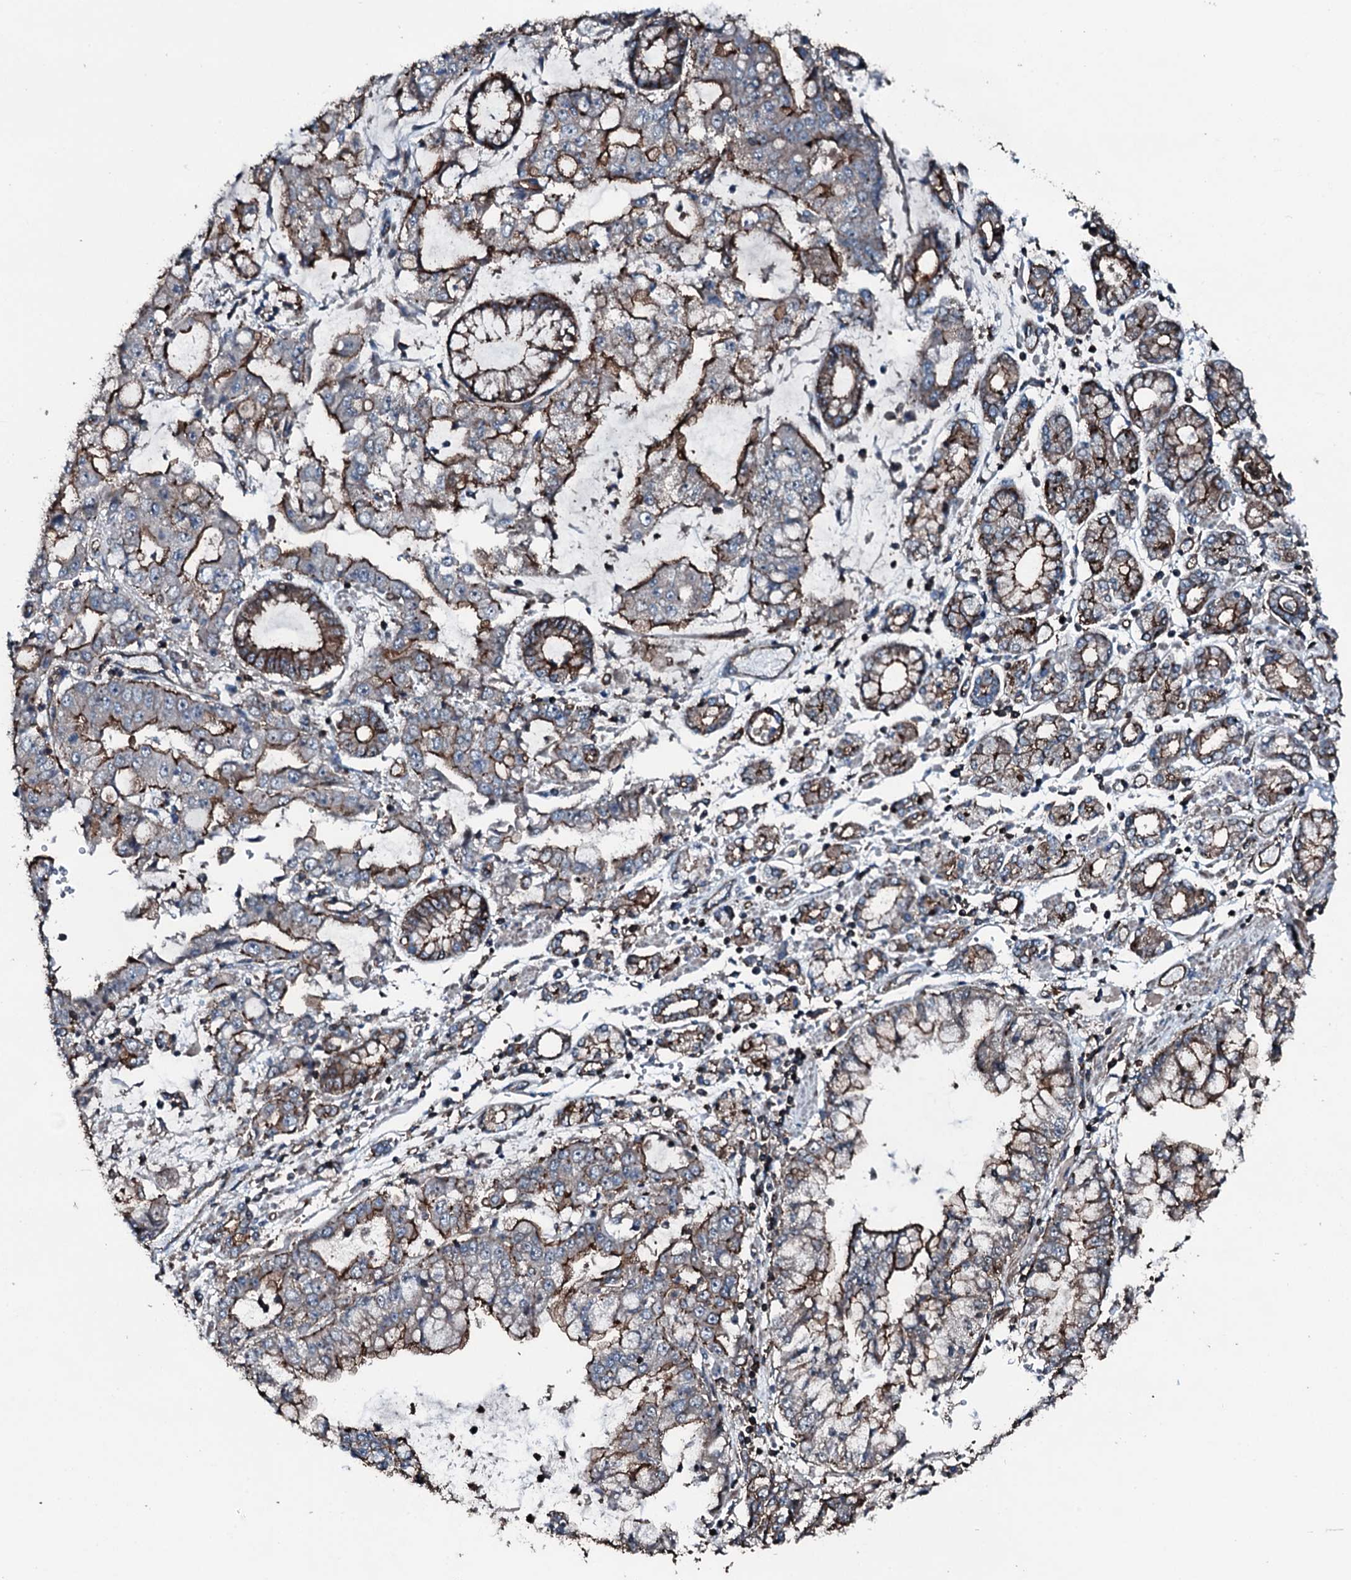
{"staining": {"intensity": "moderate", "quantity": "25%-75%", "location": "cytoplasmic/membranous"}, "tissue": "stomach cancer", "cell_type": "Tumor cells", "image_type": "cancer", "snomed": [{"axis": "morphology", "description": "Adenocarcinoma, NOS"}, {"axis": "topography", "description": "Stomach"}], "caption": "Immunohistochemistry (DAB) staining of human stomach cancer (adenocarcinoma) exhibits moderate cytoplasmic/membranous protein positivity in approximately 25%-75% of tumor cells.", "gene": "SLC25A38", "patient": {"sex": "male", "age": 76}}